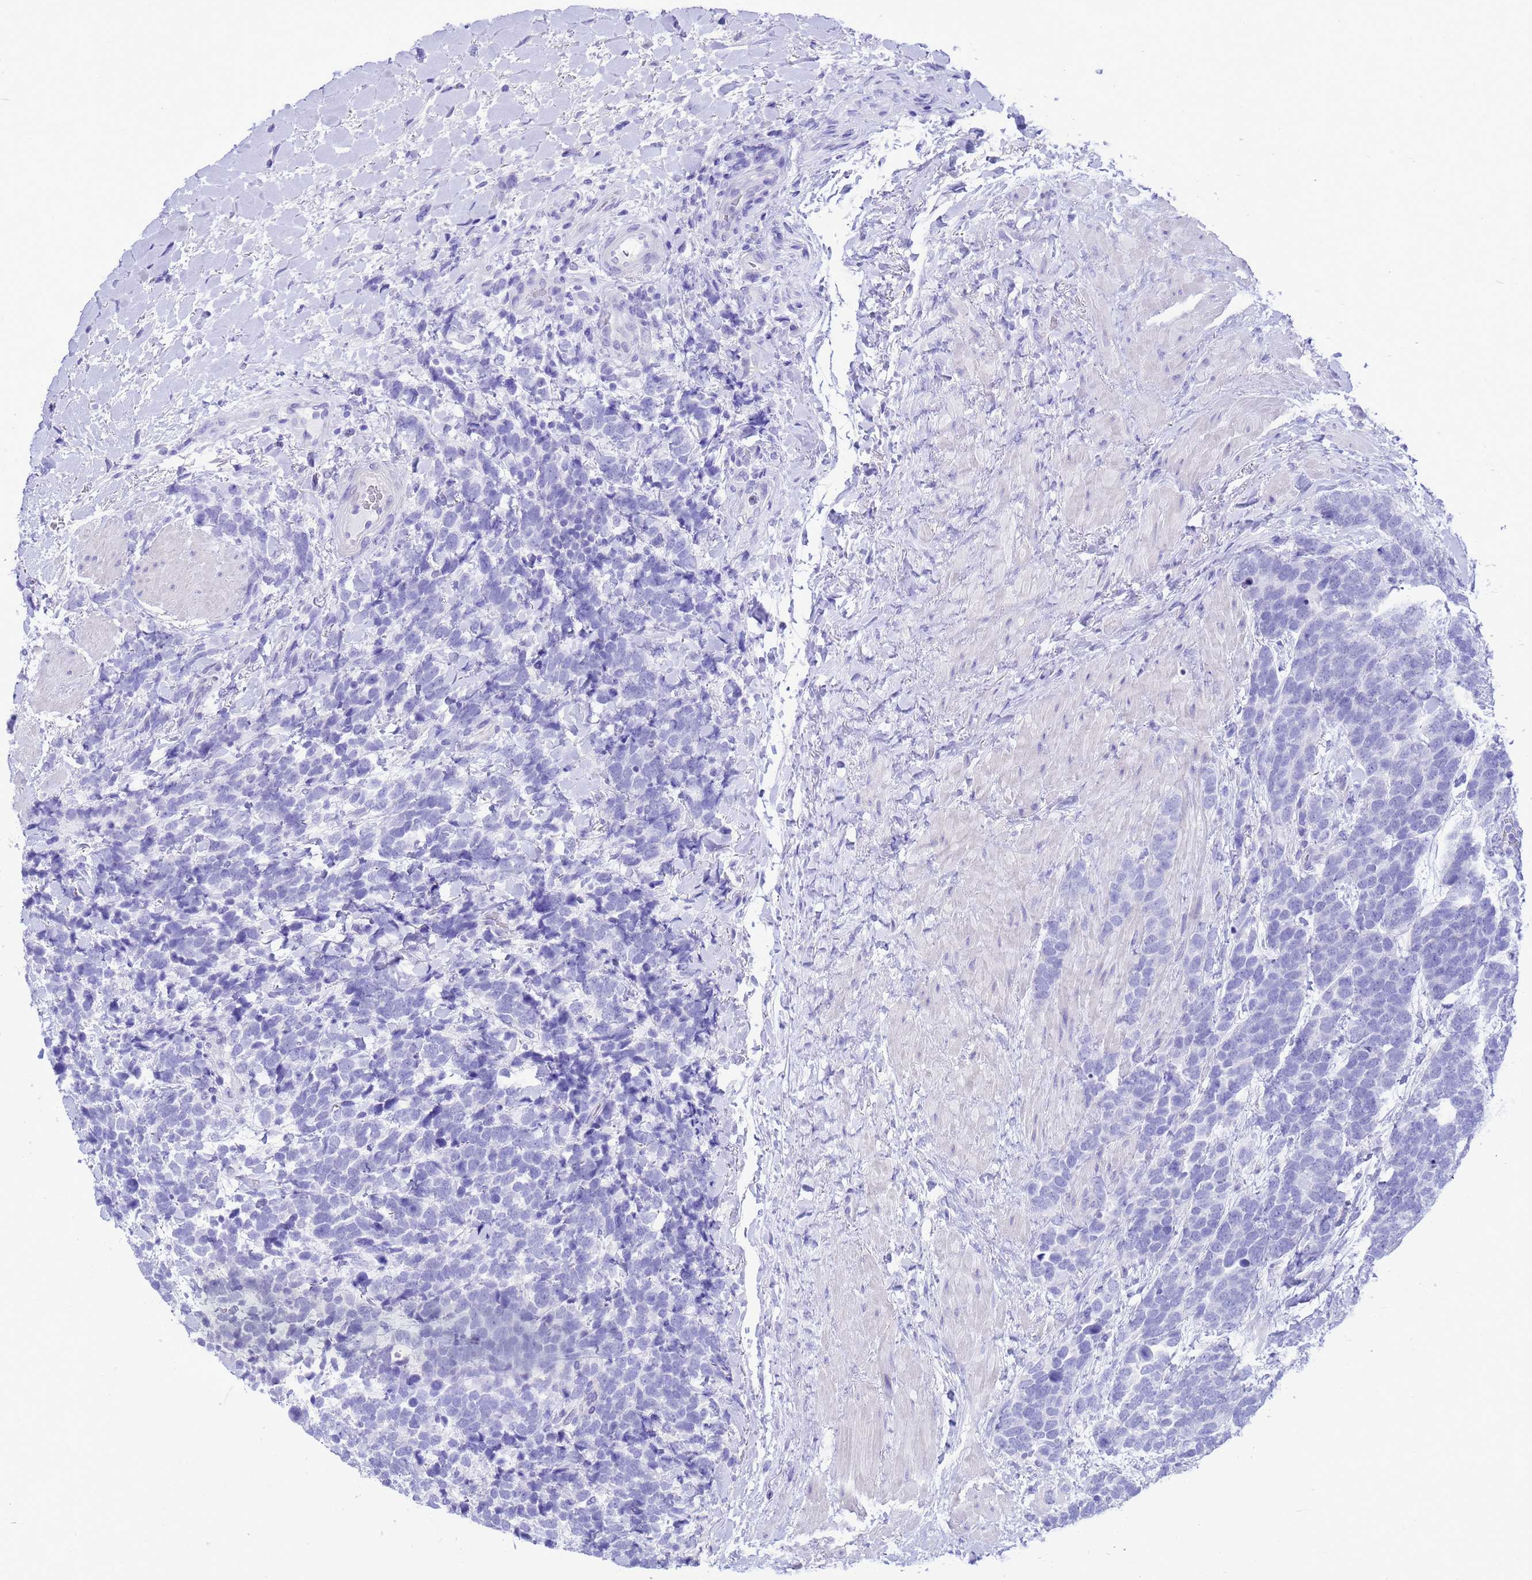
{"staining": {"intensity": "negative", "quantity": "none", "location": "none"}, "tissue": "urothelial cancer", "cell_type": "Tumor cells", "image_type": "cancer", "snomed": [{"axis": "morphology", "description": "Urothelial carcinoma, High grade"}, {"axis": "topography", "description": "Urinary bladder"}], "caption": "Immunohistochemical staining of high-grade urothelial carcinoma demonstrates no significant expression in tumor cells. (DAB (3,3'-diaminobenzidine) immunohistochemistry with hematoxylin counter stain).", "gene": "GSTM1", "patient": {"sex": "female", "age": 82}}